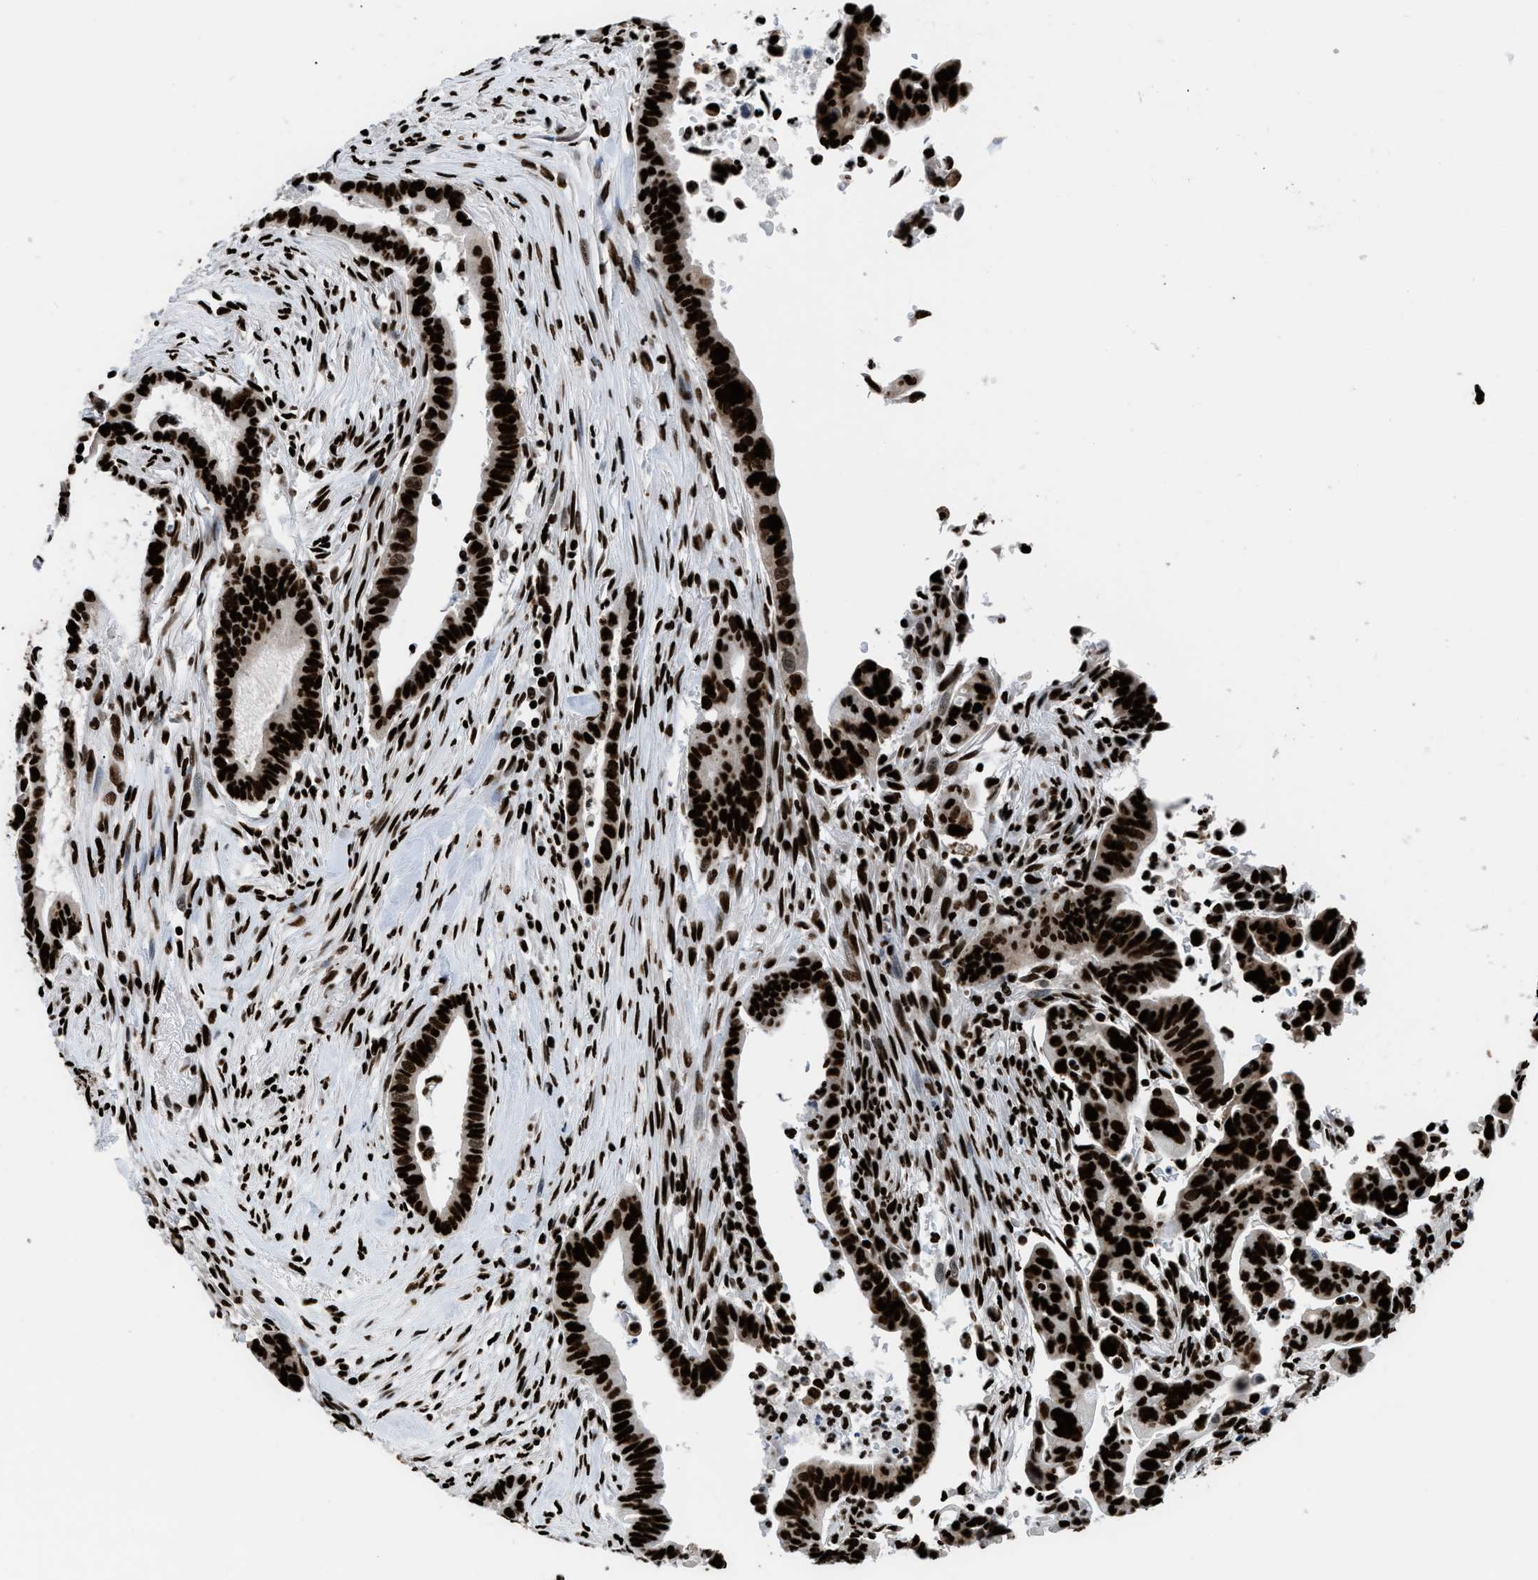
{"staining": {"intensity": "strong", "quantity": ">75%", "location": "nuclear"}, "tissue": "pancreatic cancer", "cell_type": "Tumor cells", "image_type": "cancer", "snomed": [{"axis": "morphology", "description": "Adenocarcinoma, NOS"}, {"axis": "topography", "description": "Pancreas"}], "caption": "Immunohistochemical staining of human pancreatic cancer (adenocarcinoma) reveals strong nuclear protein positivity in about >75% of tumor cells.", "gene": "HNRNPM", "patient": {"sex": "male", "age": 70}}